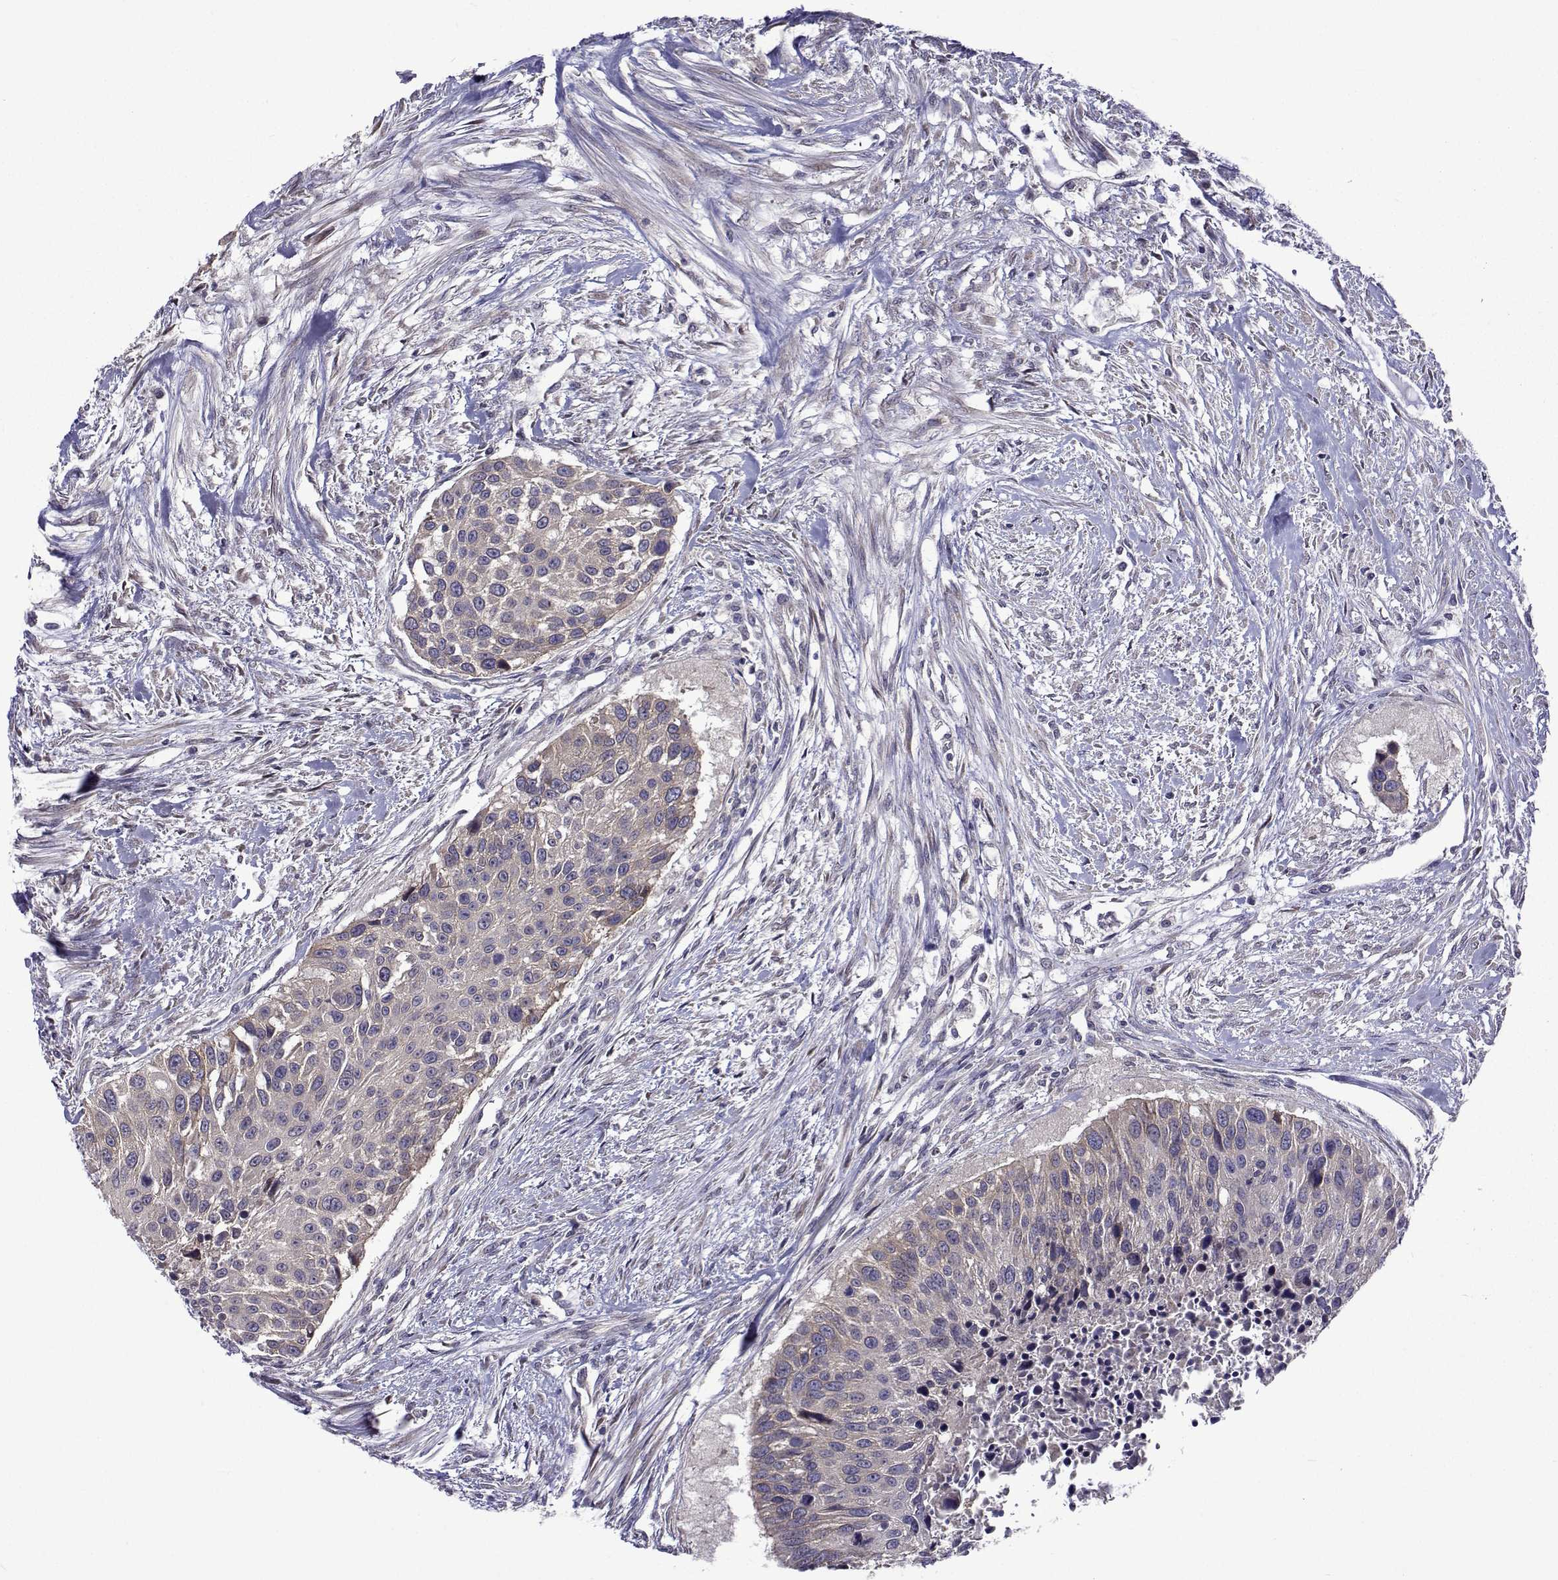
{"staining": {"intensity": "negative", "quantity": "none", "location": "none"}, "tissue": "urothelial cancer", "cell_type": "Tumor cells", "image_type": "cancer", "snomed": [{"axis": "morphology", "description": "Urothelial carcinoma, NOS"}, {"axis": "topography", "description": "Urinary bladder"}], "caption": "This micrograph is of transitional cell carcinoma stained with immunohistochemistry (IHC) to label a protein in brown with the nuclei are counter-stained blue. There is no expression in tumor cells.", "gene": "TARBP2", "patient": {"sex": "male", "age": 55}}